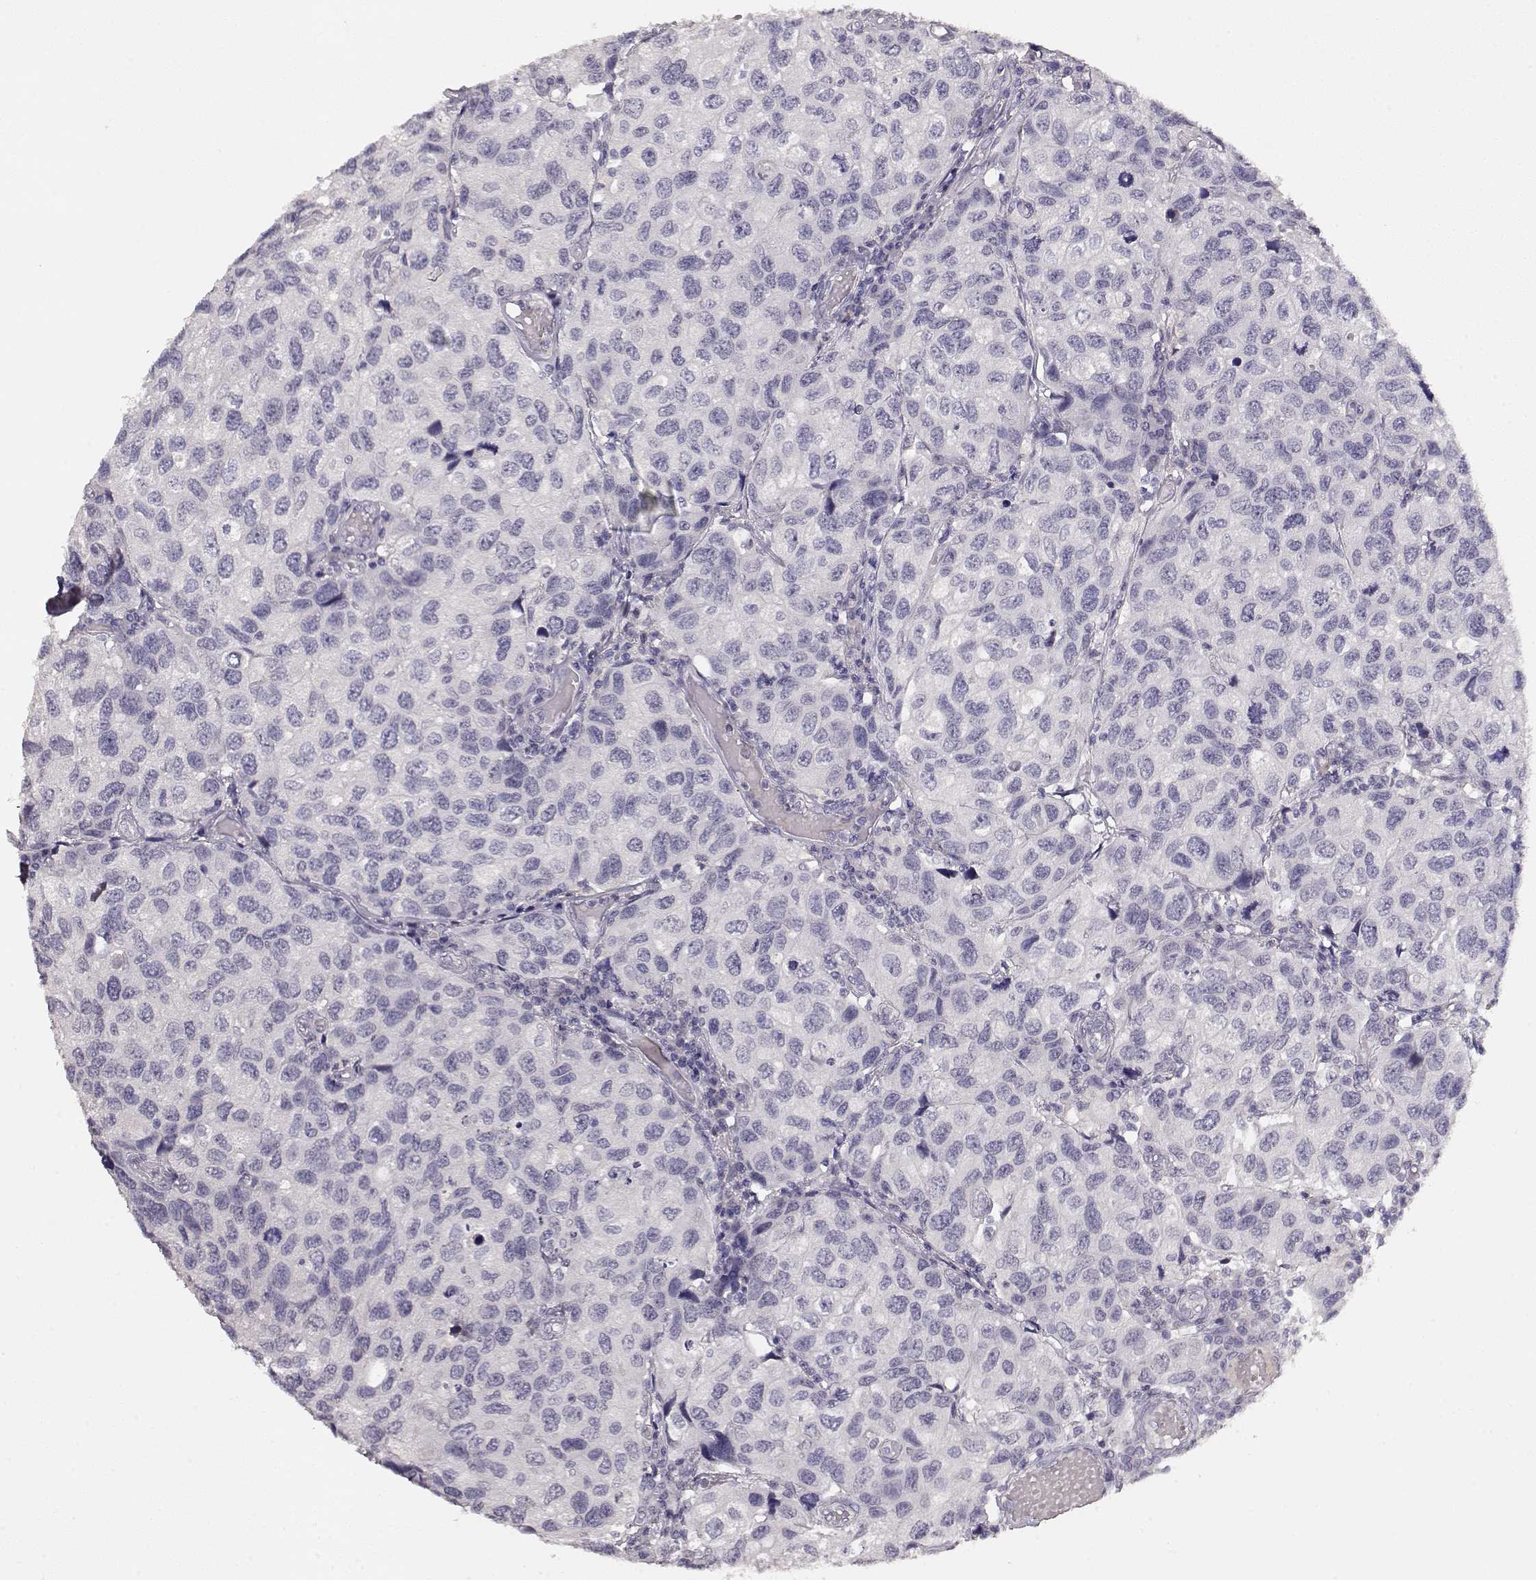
{"staining": {"intensity": "negative", "quantity": "none", "location": "none"}, "tissue": "urothelial cancer", "cell_type": "Tumor cells", "image_type": "cancer", "snomed": [{"axis": "morphology", "description": "Urothelial carcinoma, High grade"}, {"axis": "topography", "description": "Urinary bladder"}], "caption": "Immunohistochemistry of urothelial cancer demonstrates no expression in tumor cells.", "gene": "TPH2", "patient": {"sex": "male", "age": 79}}